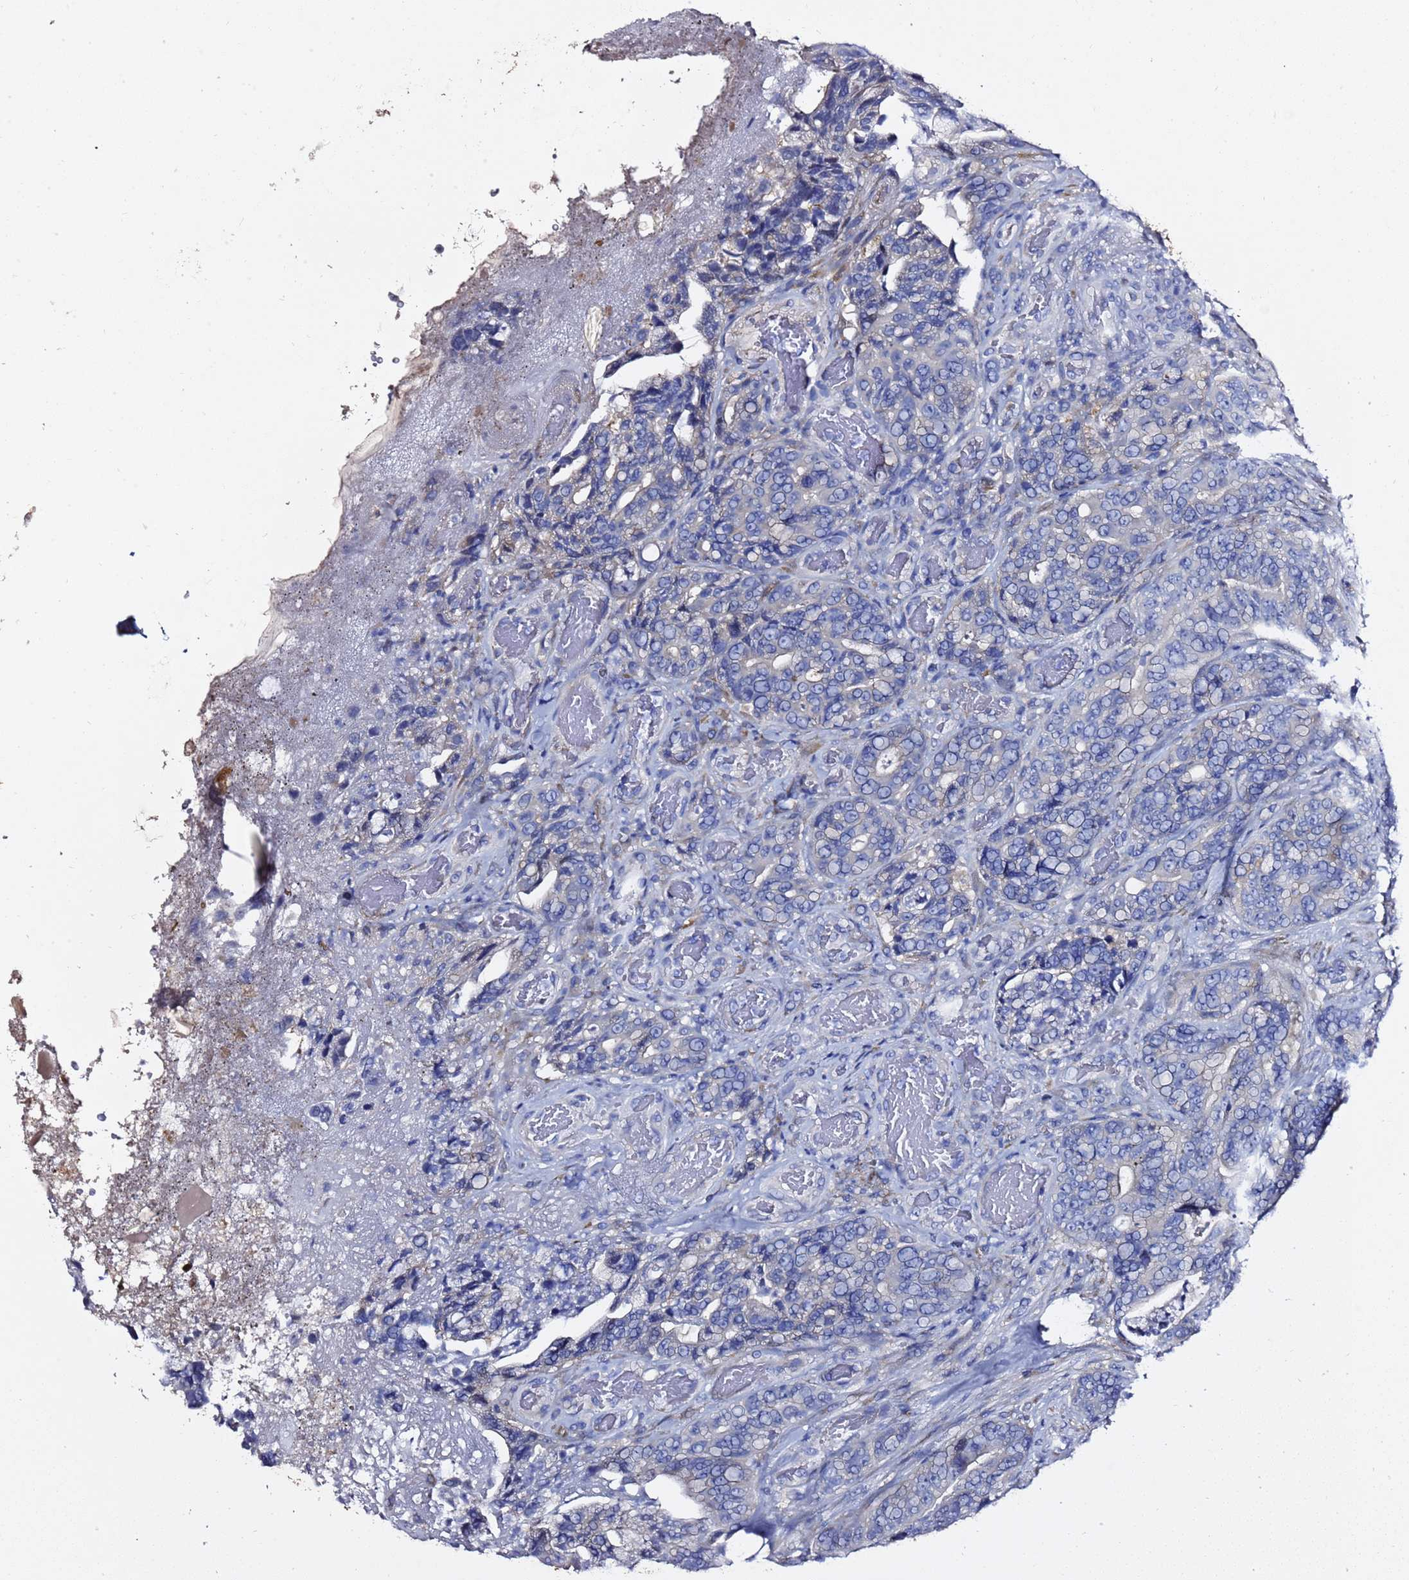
{"staining": {"intensity": "negative", "quantity": "none", "location": "none"}, "tissue": "colorectal cancer", "cell_type": "Tumor cells", "image_type": "cancer", "snomed": [{"axis": "morphology", "description": "Adenocarcinoma, NOS"}, {"axis": "topography", "description": "Colon"}], "caption": "Colorectal adenocarcinoma stained for a protein using IHC exhibits no positivity tumor cells.", "gene": "NAT2", "patient": {"sex": "female", "age": 82}}